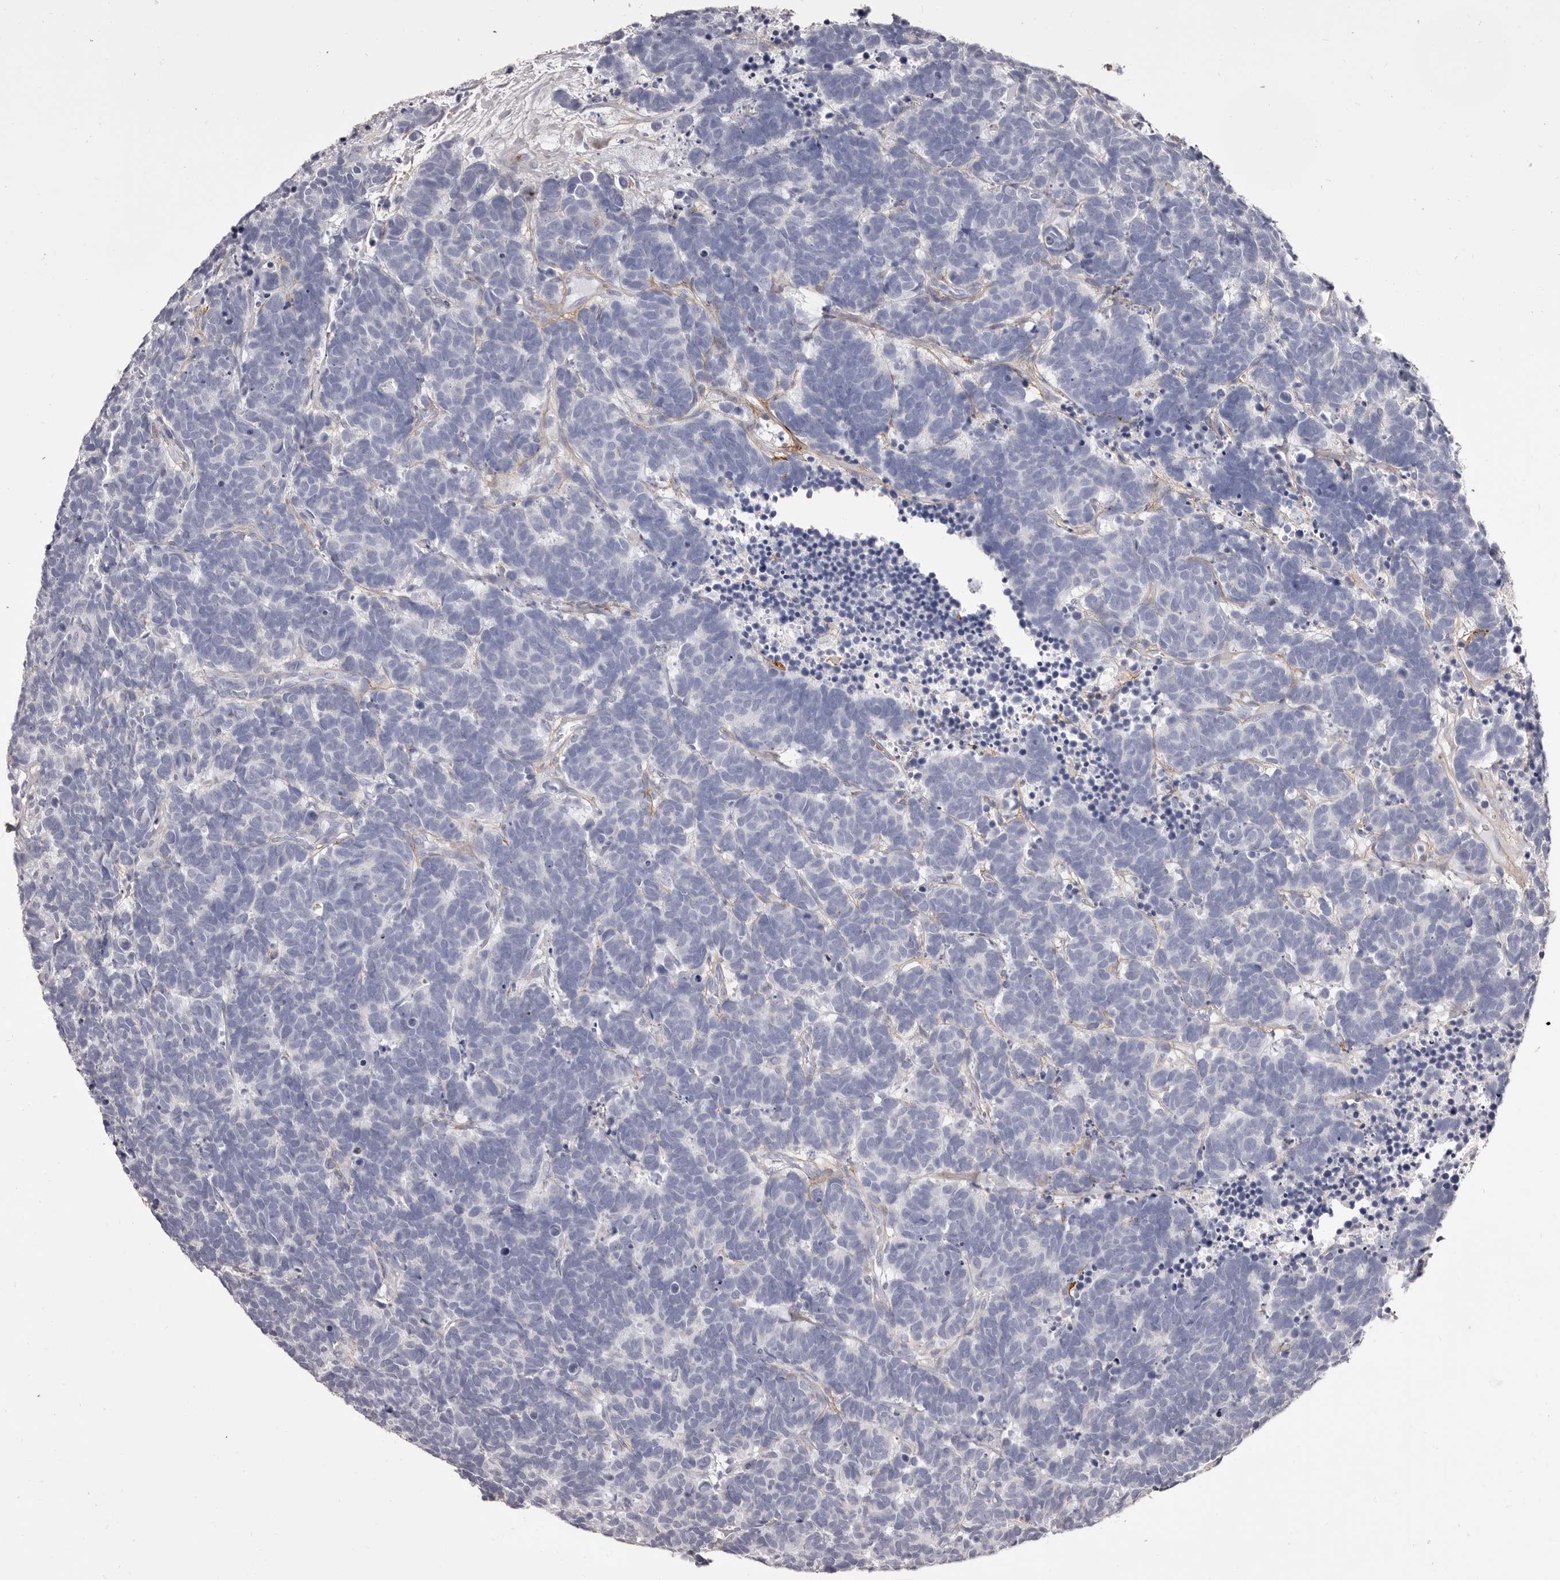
{"staining": {"intensity": "negative", "quantity": "none", "location": "none"}, "tissue": "carcinoid", "cell_type": "Tumor cells", "image_type": "cancer", "snomed": [{"axis": "morphology", "description": "Carcinoma, NOS"}, {"axis": "morphology", "description": "Carcinoid, malignant, NOS"}, {"axis": "topography", "description": "Urinary bladder"}], "caption": "Human carcinoma stained for a protein using immunohistochemistry (IHC) shows no staining in tumor cells.", "gene": "COL6A1", "patient": {"sex": "male", "age": 57}}